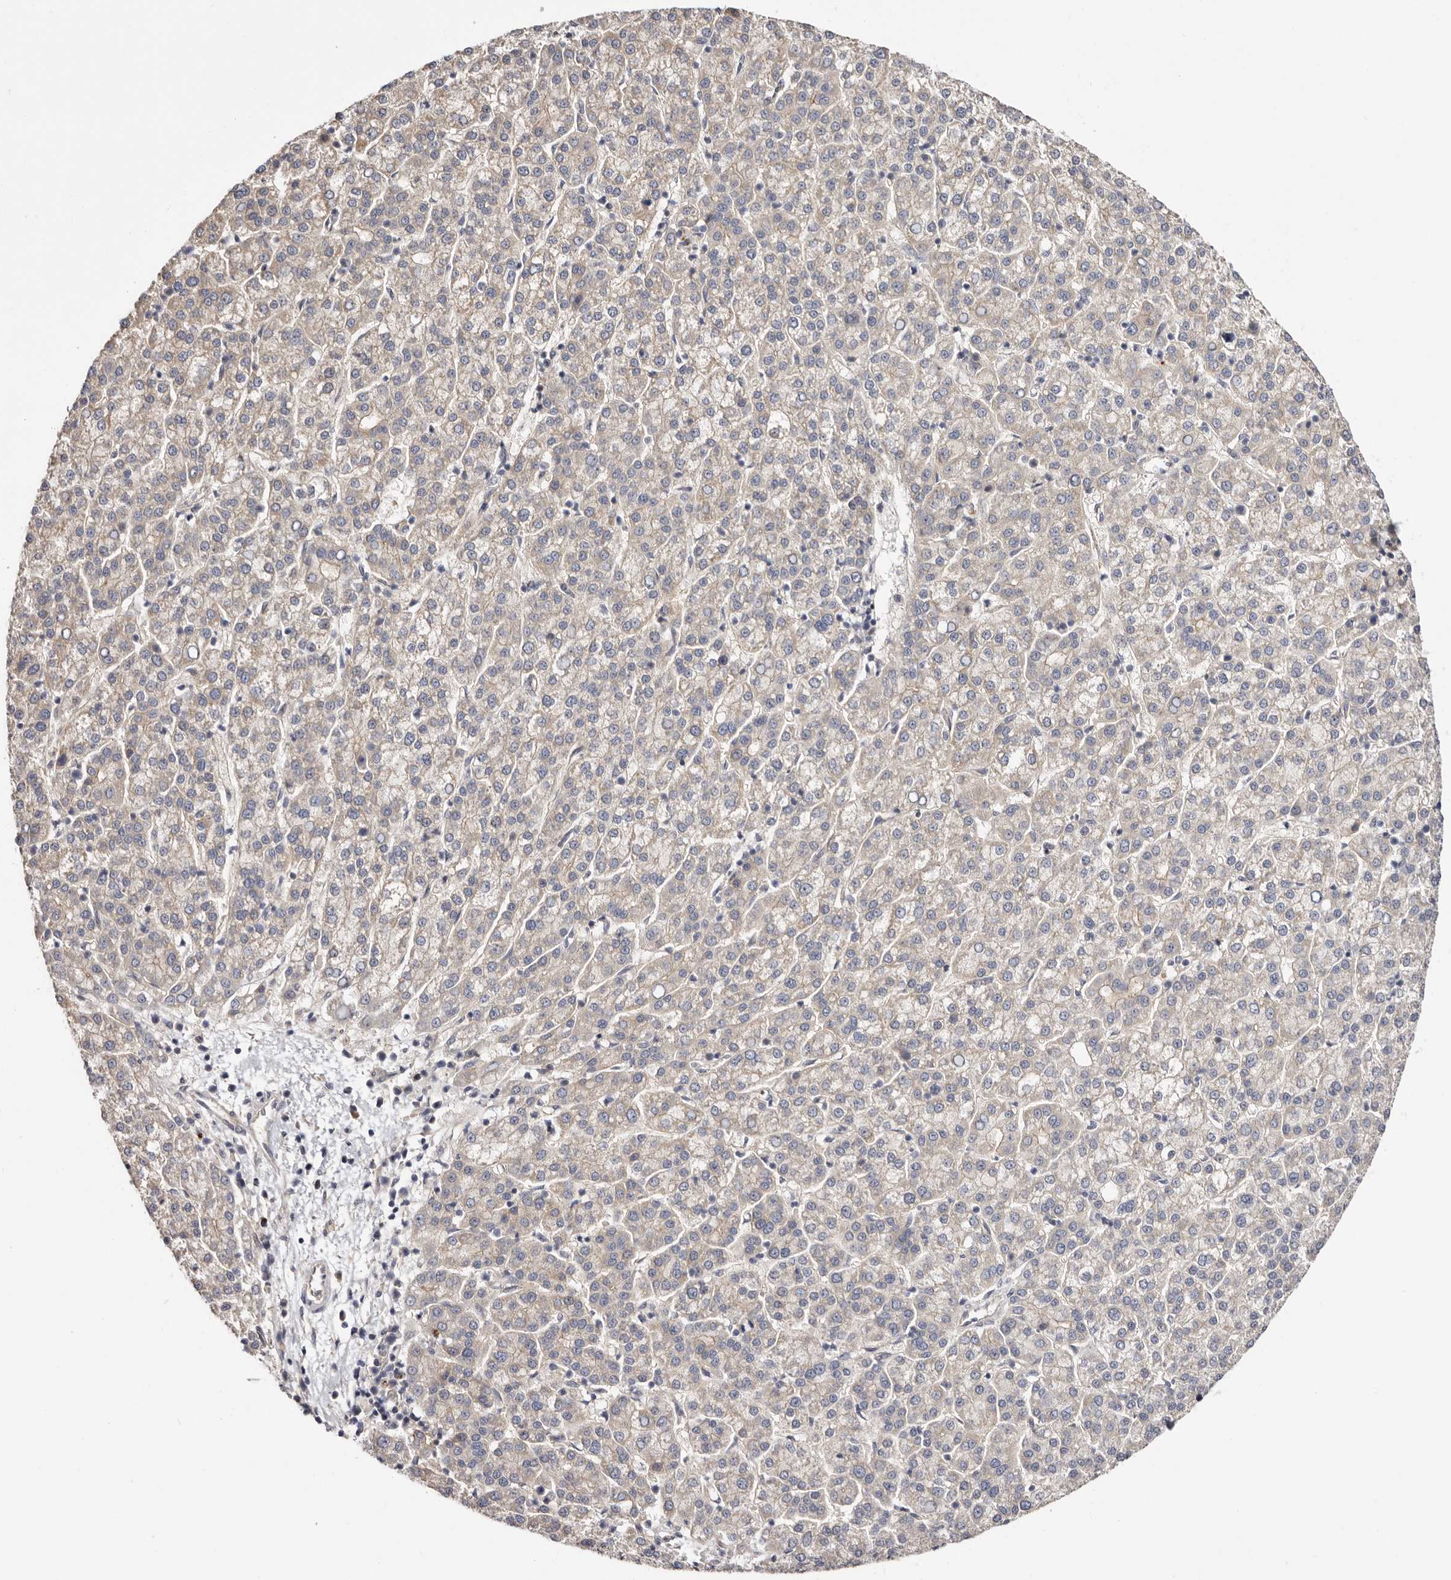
{"staining": {"intensity": "negative", "quantity": "none", "location": "none"}, "tissue": "liver cancer", "cell_type": "Tumor cells", "image_type": "cancer", "snomed": [{"axis": "morphology", "description": "Carcinoma, Hepatocellular, NOS"}, {"axis": "topography", "description": "Liver"}], "caption": "Tumor cells are negative for protein expression in human liver hepatocellular carcinoma. (DAB immunohistochemistry (IHC), high magnification).", "gene": "PANK4", "patient": {"sex": "female", "age": 58}}